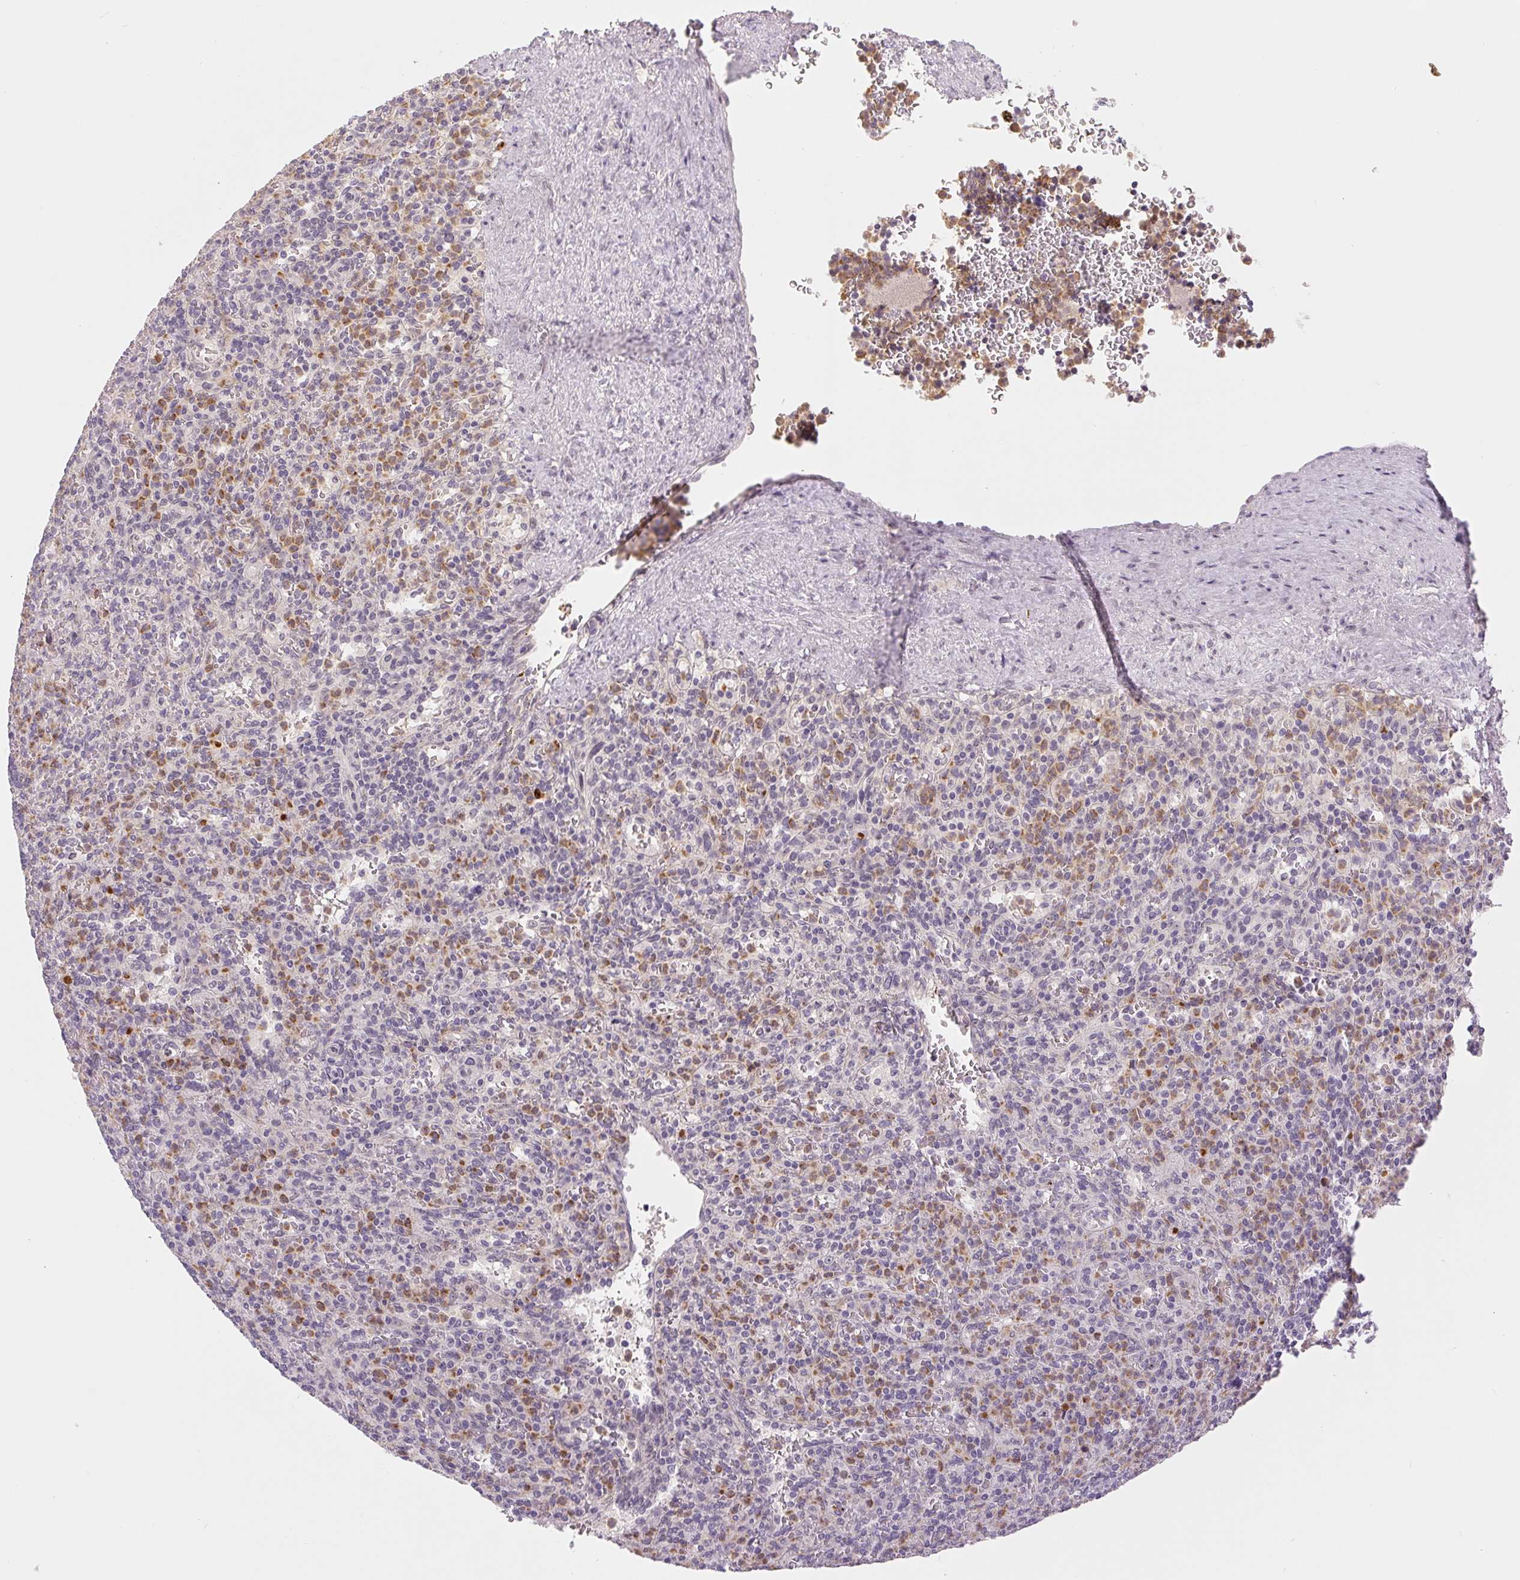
{"staining": {"intensity": "negative", "quantity": "none", "location": "none"}, "tissue": "spleen", "cell_type": "Cells in red pulp", "image_type": "normal", "snomed": [{"axis": "morphology", "description": "Normal tissue, NOS"}, {"axis": "topography", "description": "Spleen"}], "caption": "IHC photomicrograph of normal spleen stained for a protein (brown), which shows no positivity in cells in red pulp. The staining is performed using DAB (3,3'-diaminobenzidine) brown chromogen with nuclei counter-stained in using hematoxylin.", "gene": "SGF29", "patient": {"sex": "female", "age": 74}}